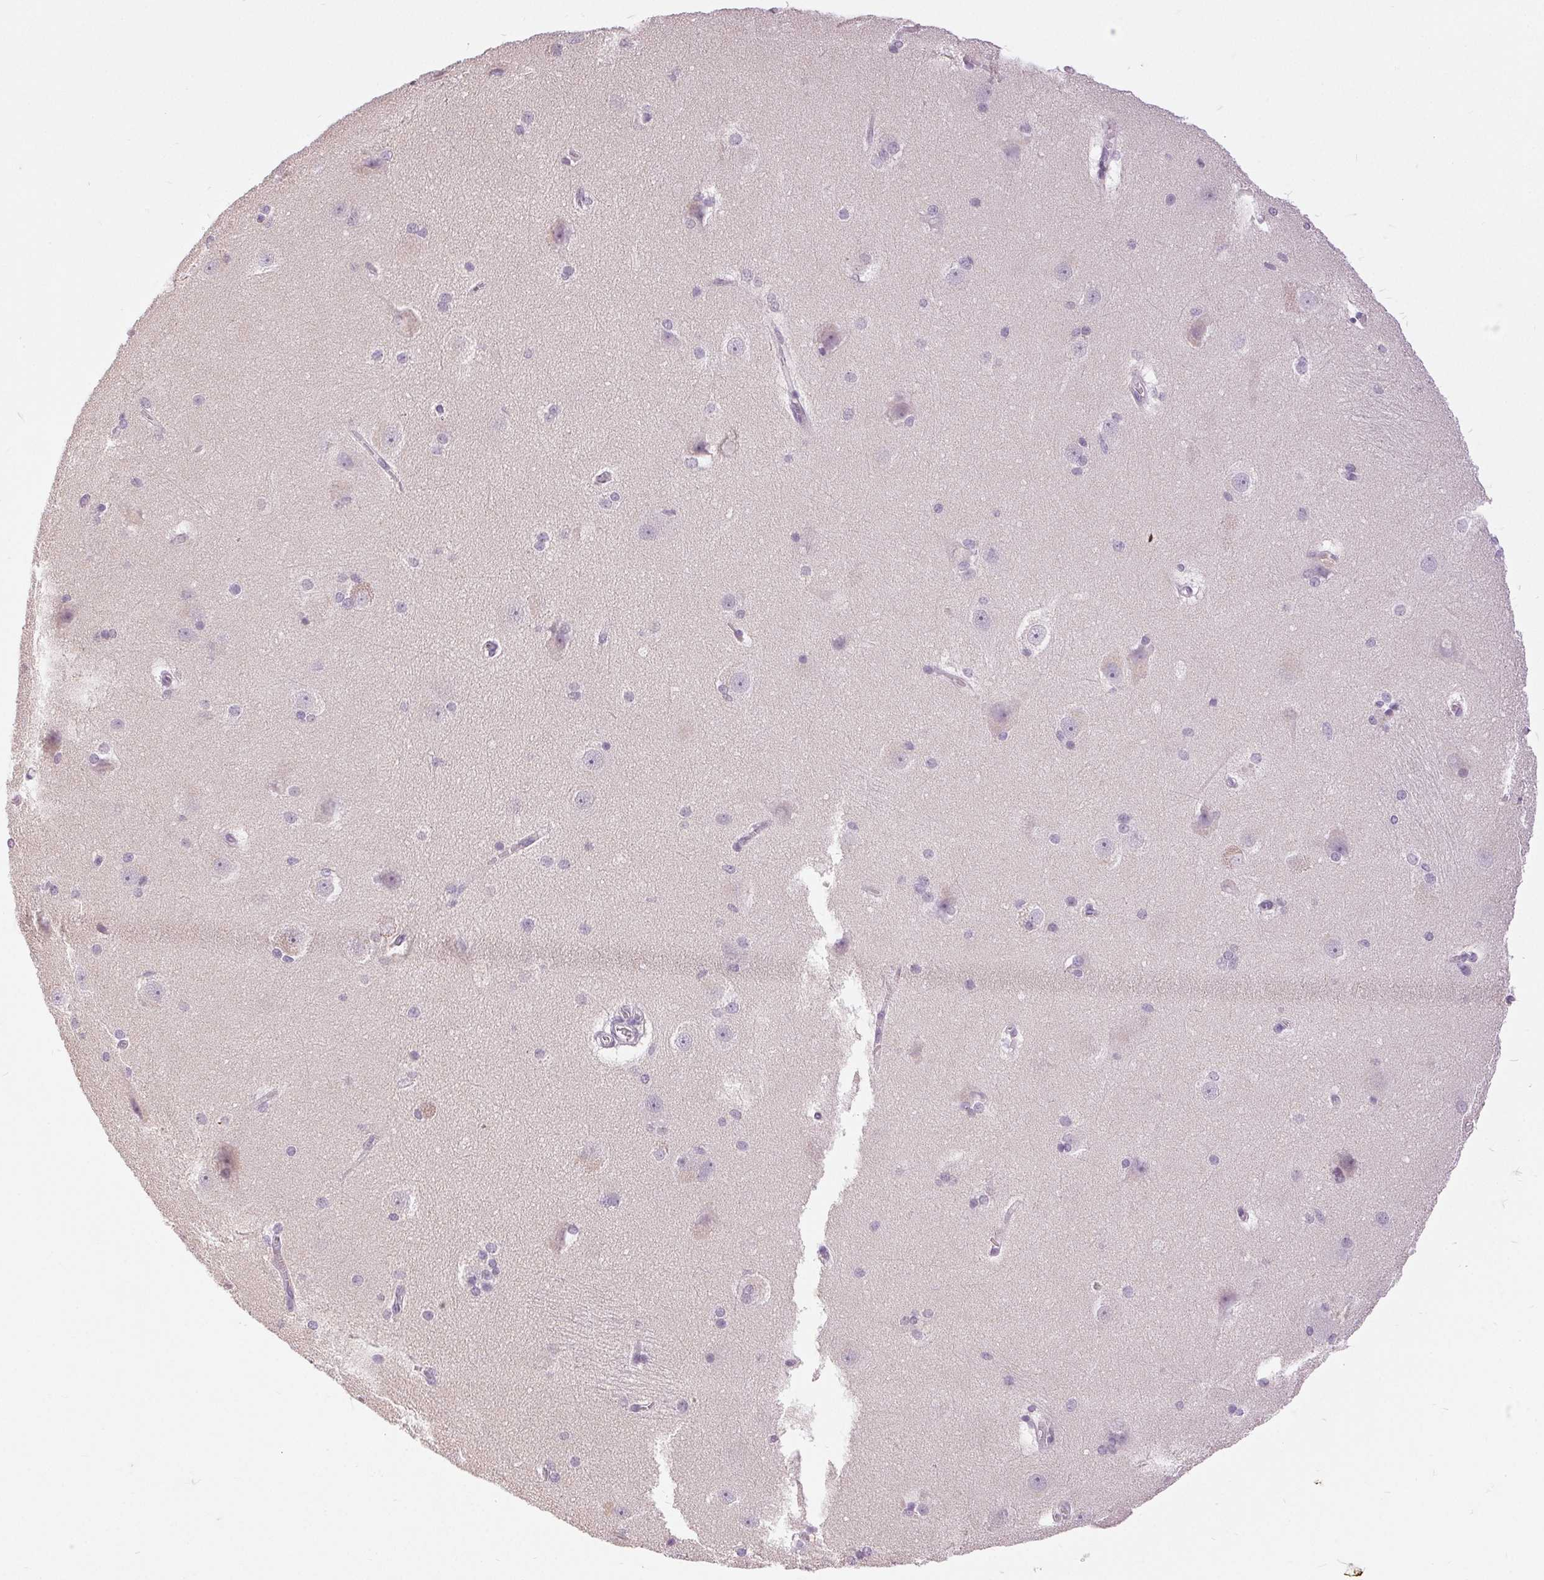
{"staining": {"intensity": "negative", "quantity": "none", "location": "none"}, "tissue": "hippocampus", "cell_type": "Glial cells", "image_type": "normal", "snomed": [{"axis": "morphology", "description": "Normal tissue, NOS"}, {"axis": "topography", "description": "Cerebral cortex"}, {"axis": "topography", "description": "Hippocampus"}], "caption": "High magnification brightfield microscopy of normal hippocampus stained with DAB (3,3'-diaminobenzidine) (brown) and counterstained with hematoxylin (blue): glial cells show no significant staining. (Stains: DAB (3,3'-diaminobenzidine) immunohistochemistry with hematoxylin counter stain, Microscopy: brightfield microscopy at high magnification).", "gene": "DSG3", "patient": {"sex": "female", "age": 19}}